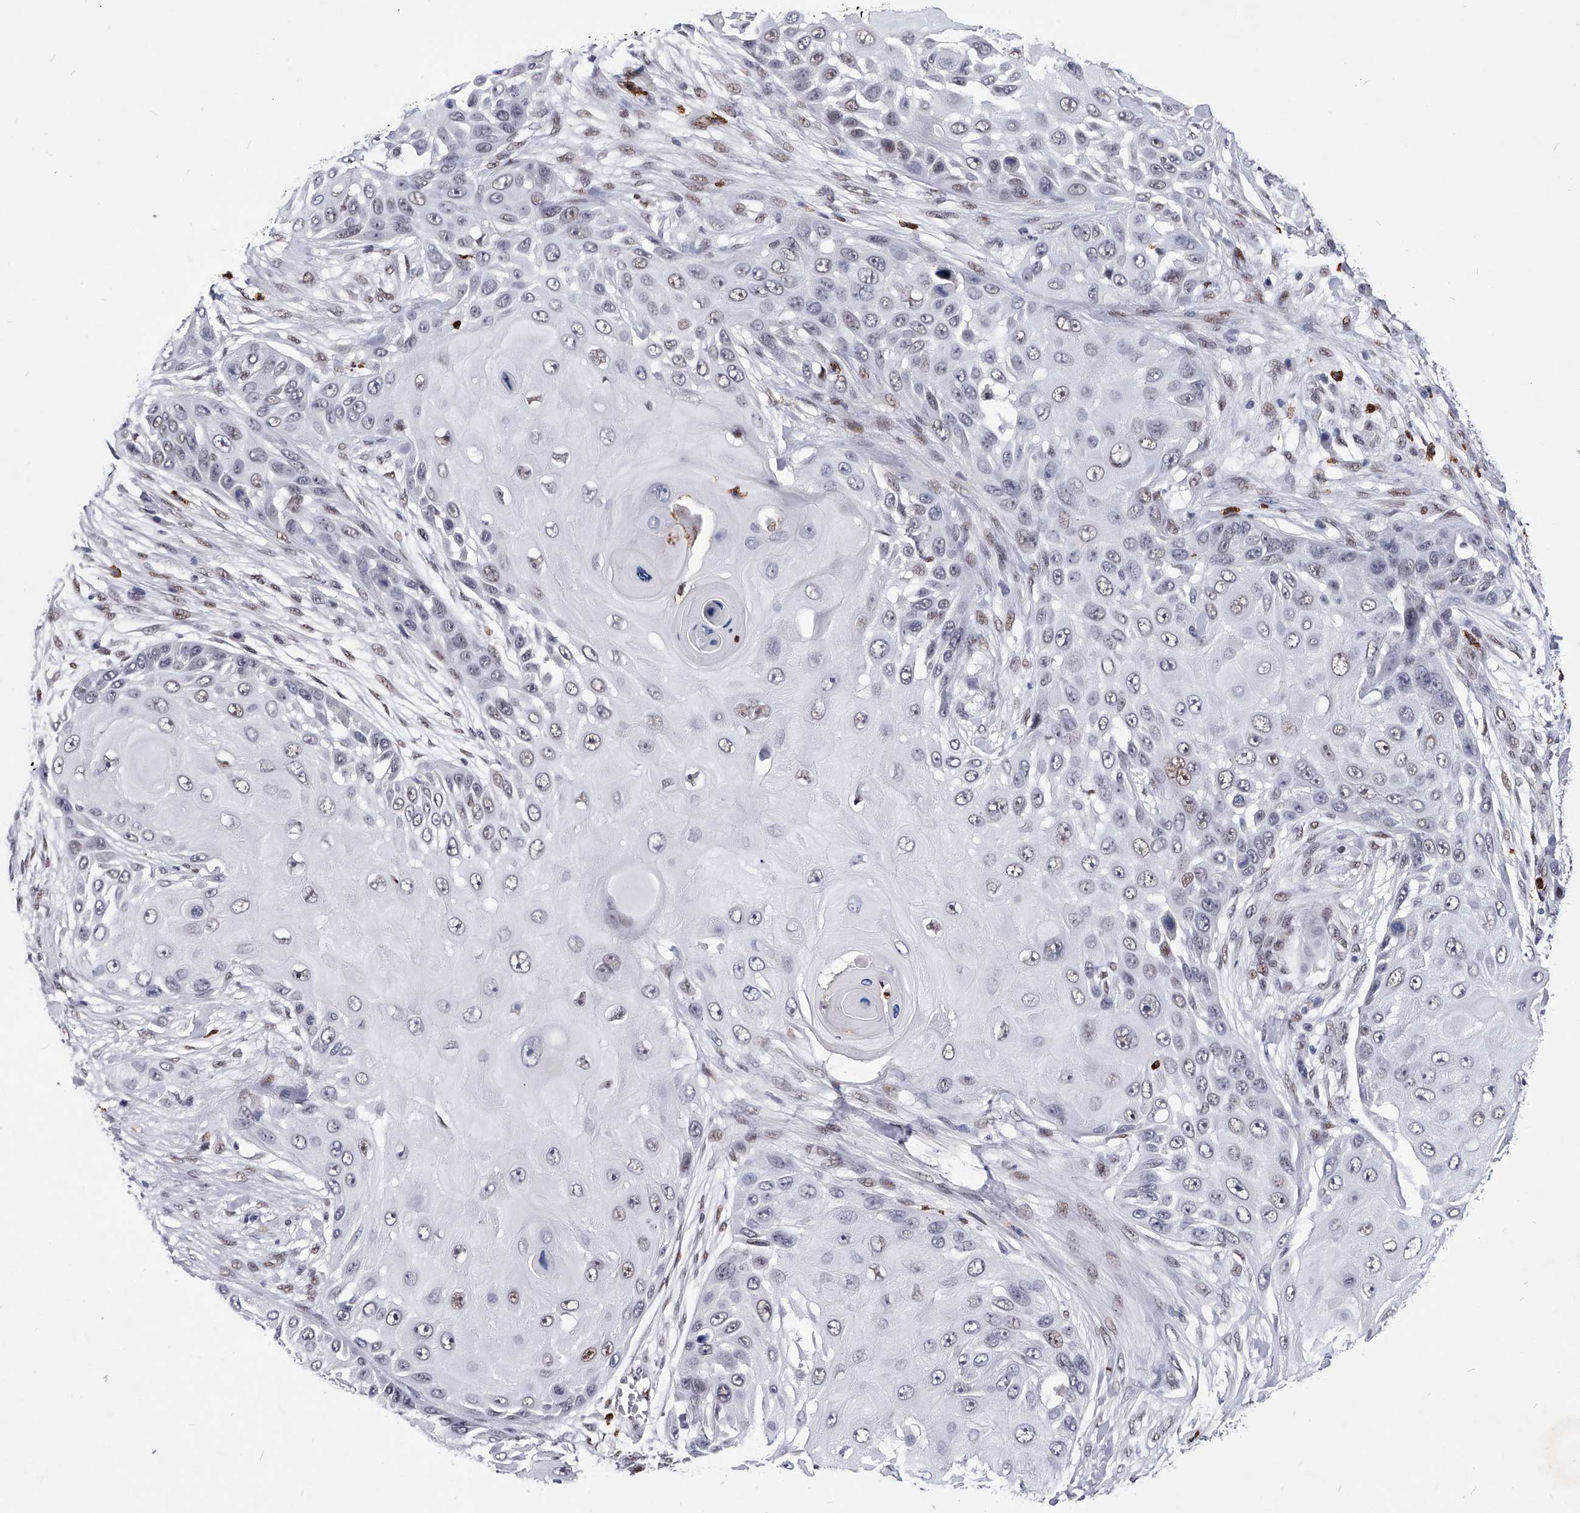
{"staining": {"intensity": "weak", "quantity": "<25%", "location": "nuclear"}, "tissue": "skin cancer", "cell_type": "Tumor cells", "image_type": "cancer", "snomed": [{"axis": "morphology", "description": "Squamous cell carcinoma, NOS"}, {"axis": "topography", "description": "Skin"}], "caption": "The image reveals no significant staining in tumor cells of skin cancer.", "gene": "TESK2", "patient": {"sex": "female", "age": 44}}